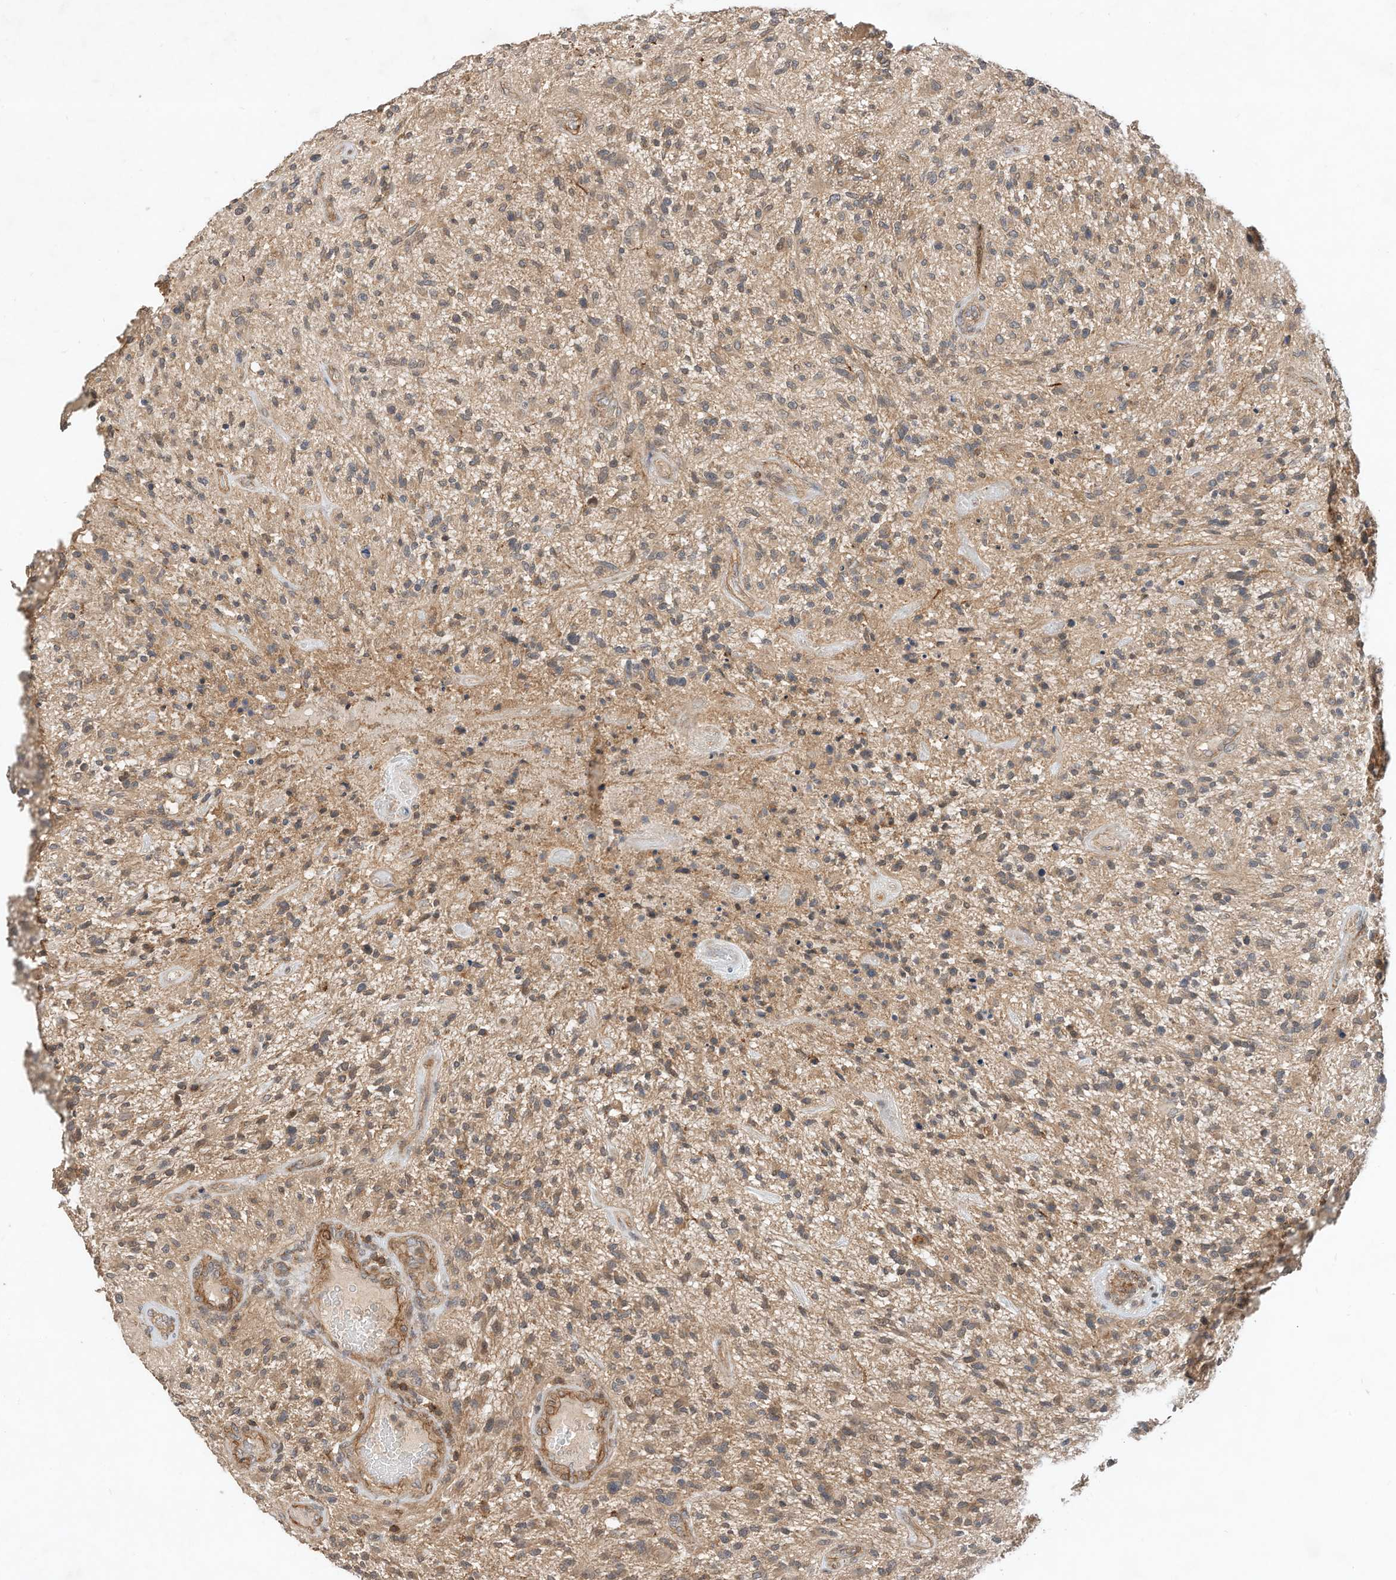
{"staining": {"intensity": "weak", "quantity": ">75%", "location": "cytoplasmic/membranous"}, "tissue": "glioma", "cell_type": "Tumor cells", "image_type": "cancer", "snomed": [{"axis": "morphology", "description": "Glioma, malignant, High grade"}, {"axis": "topography", "description": "Brain"}], "caption": "Tumor cells show low levels of weak cytoplasmic/membranous positivity in about >75% of cells in glioma.", "gene": "CPAMD8", "patient": {"sex": "male", "age": 47}}